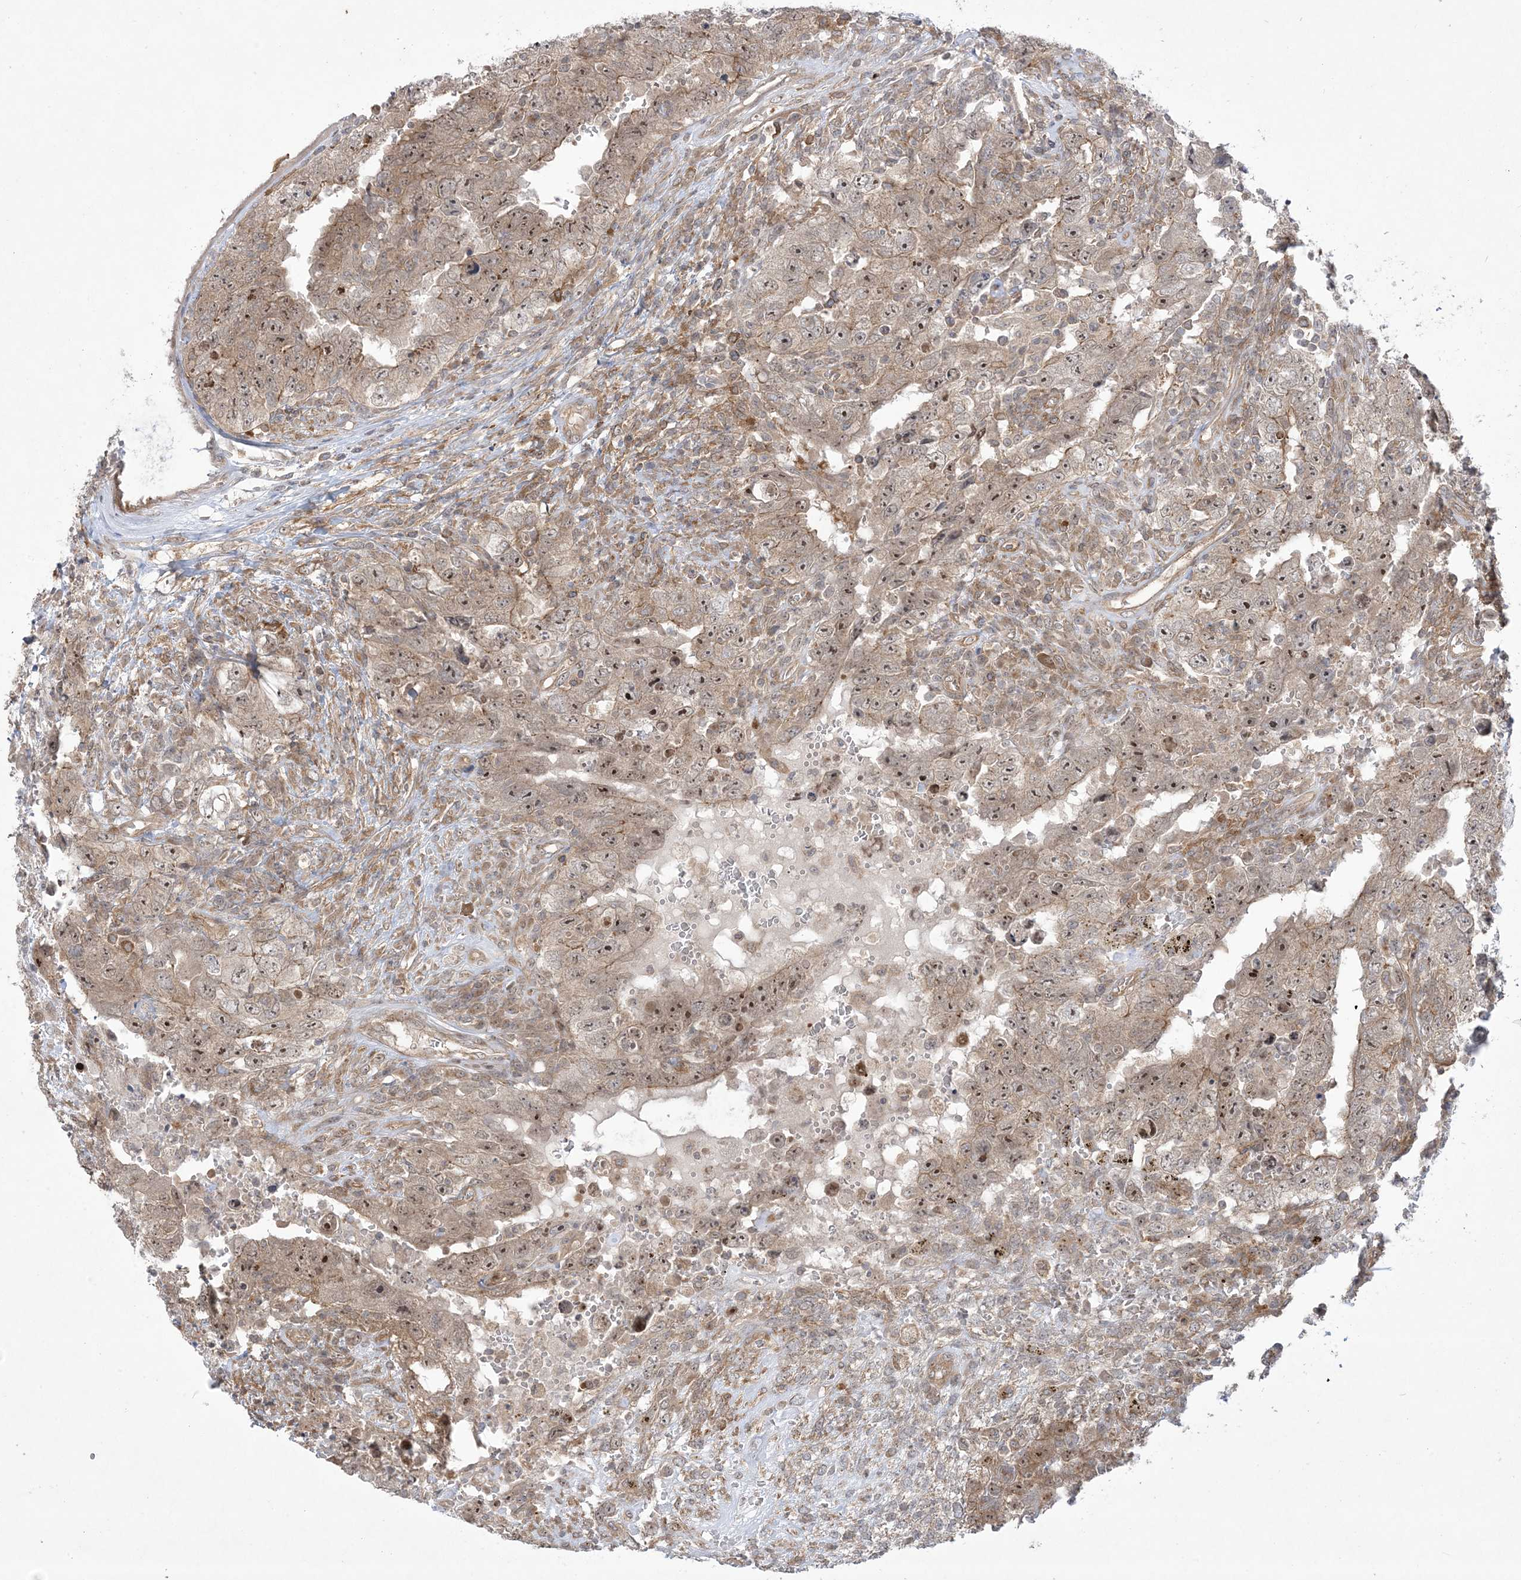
{"staining": {"intensity": "moderate", "quantity": ">75%", "location": "cytoplasmic/membranous,nuclear"}, "tissue": "testis cancer", "cell_type": "Tumor cells", "image_type": "cancer", "snomed": [{"axis": "morphology", "description": "Carcinoma, Embryonal, NOS"}, {"axis": "topography", "description": "Testis"}], "caption": "IHC photomicrograph of neoplastic tissue: human testis cancer (embryonal carcinoma) stained using immunohistochemistry shows medium levels of moderate protein expression localized specifically in the cytoplasmic/membranous and nuclear of tumor cells, appearing as a cytoplasmic/membranous and nuclear brown color.", "gene": "SOGA3", "patient": {"sex": "male", "age": 26}}